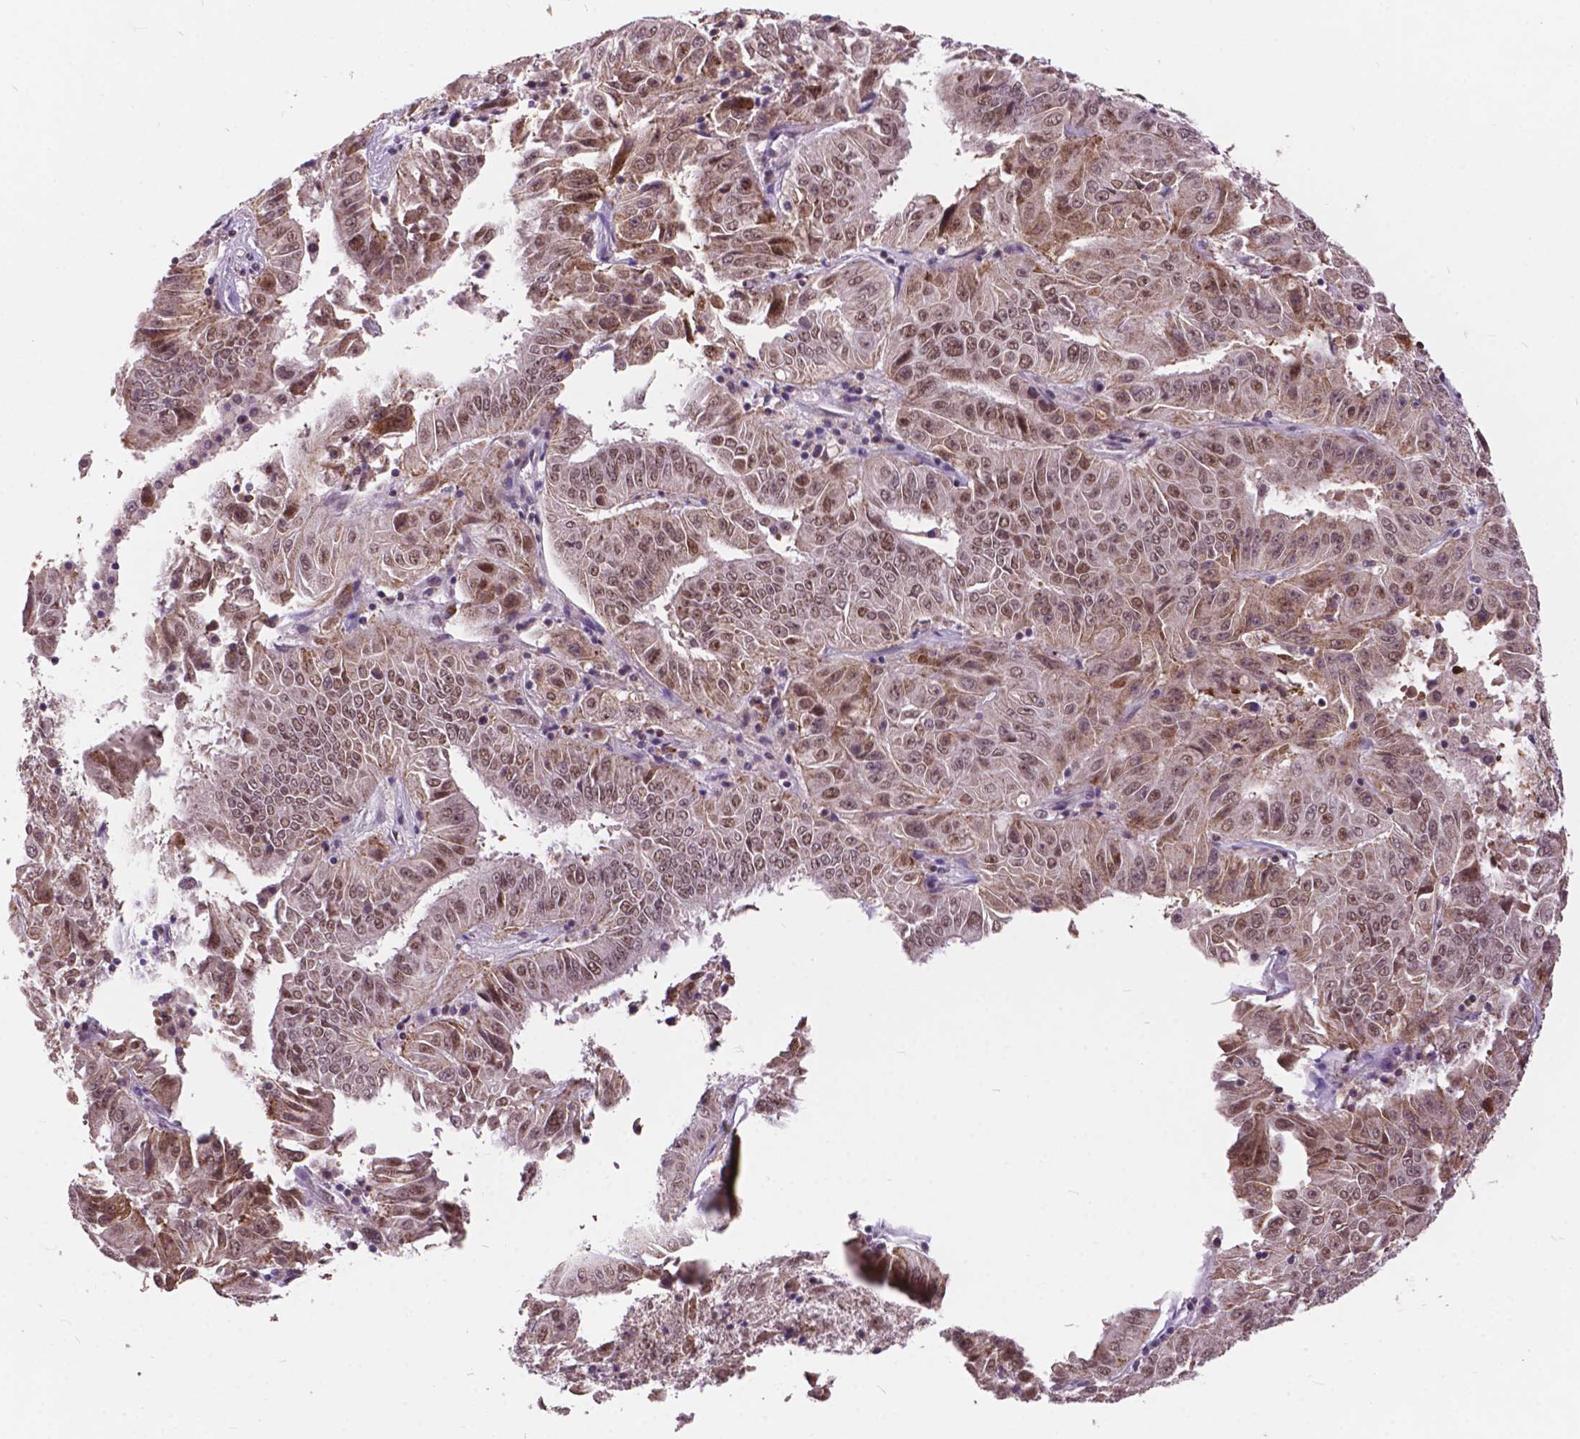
{"staining": {"intensity": "moderate", "quantity": ">75%", "location": "nuclear"}, "tissue": "pancreatic cancer", "cell_type": "Tumor cells", "image_type": "cancer", "snomed": [{"axis": "morphology", "description": "Adenocarcinoma, NOS"}, {"axis": "topography", "description": "Pancreas"}], "caption": "Immunohistochemistry (IHC) (DAB) staining of human pancreatic cancer exhibits moderate nuclear protein positivity in about >75% of tumor cells.", "gene": "MSH2", "patient": {"sex": "male", "age": 63}}